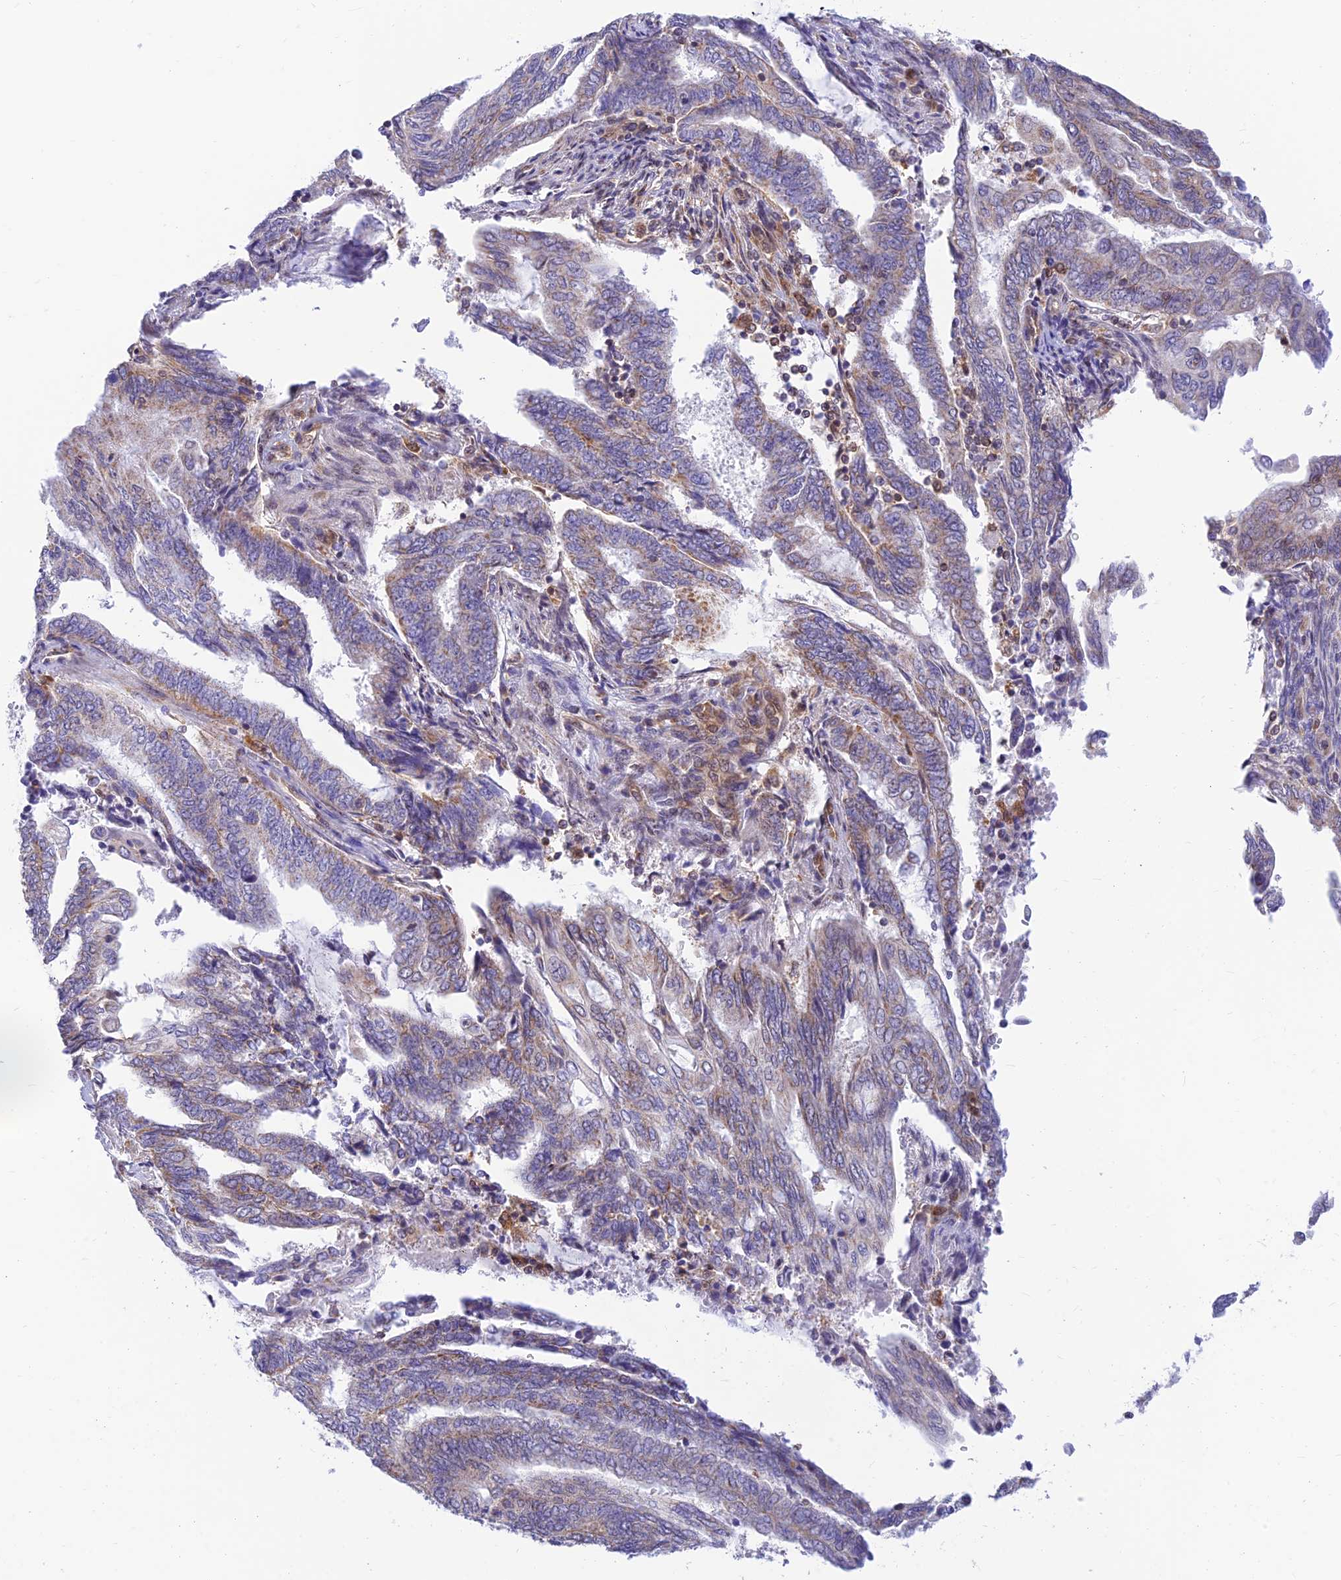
{"staining": {"intensity": "weak", "quantity": "<25%", "location": "cytoplasmic/membranous"}, "tissue": "endometrial cancer", "cell_type": "Tumor cells", "image_type": "cancer", "snomed": [{"axis": "morphology", "description": "Adenocarcinoma, NOS"}, {"axis": "topography", "description": "Uterus"}, {"axis": "topography", "description": "Endometrium"}], "caption": "The image demonstrates no significant positivity in tumor cells of endometrial cancer (adenocarcinoma). (DAB IHC, high magnification).", "gene": "LYSMD2", "patient": {"sex": "female", "age": 70}}